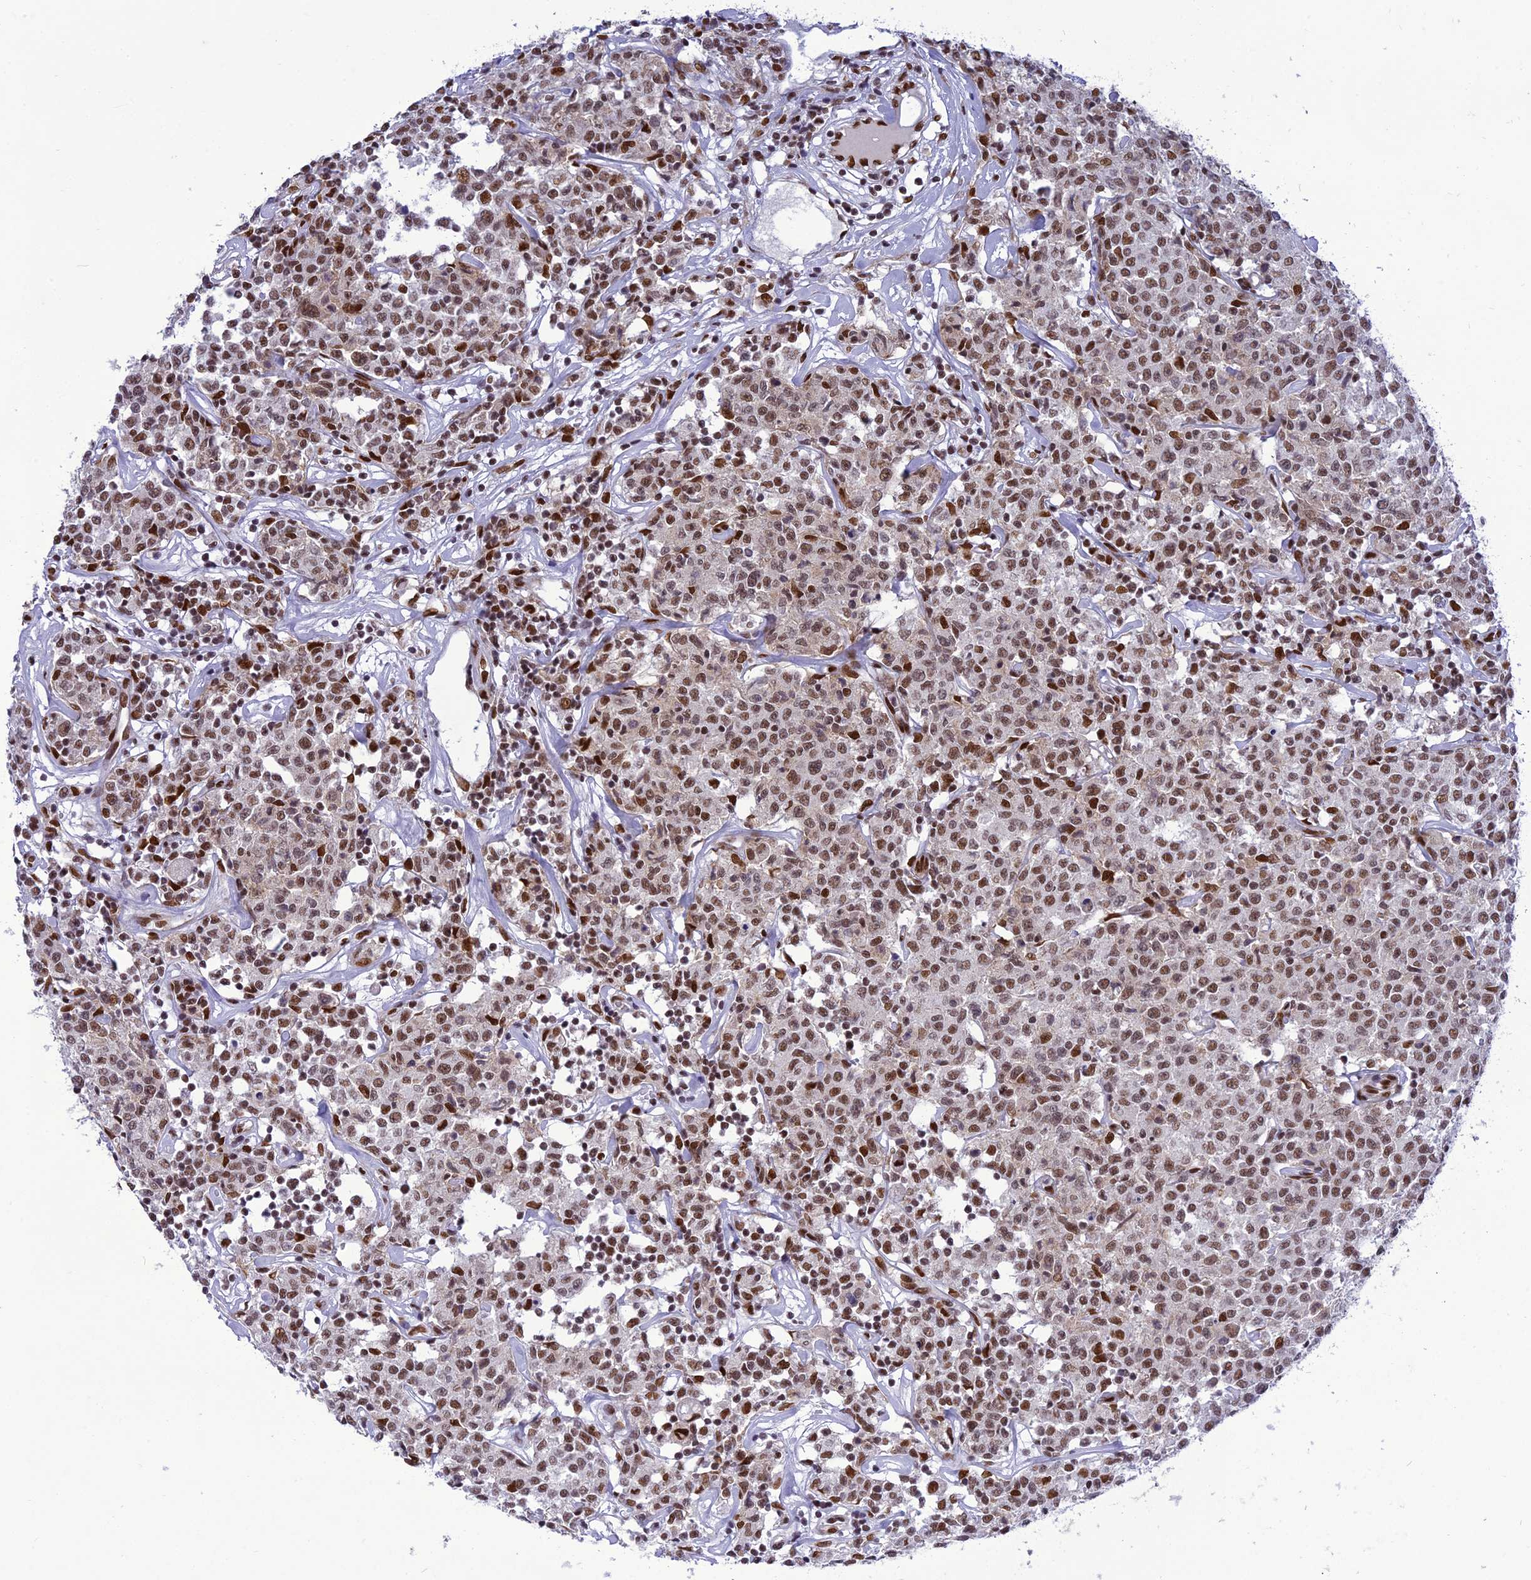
{"staining": {"intensity": "moderate", "quantity": ">75%", "location": "nuclear"}, "tissue": "lymphoma", "cell_type": "Tumor cells", "image_type": "cancer", "snomed": [{"axis": "morphology", "description": "Malignant lymphoma, non-Hodgkin's type, Low grade"}, {"axis": "topography", "description": "Small intestine"}], "caption": "This image reveals immunohistochemistry staining of human low-grade malignant lymphoma, non-Hodgkin's type, with medium moderate nuclear positivity in approximately >75% of tumor cells.", "gene": "DDX1", "patient": {"sex": "female", "age": 59}}